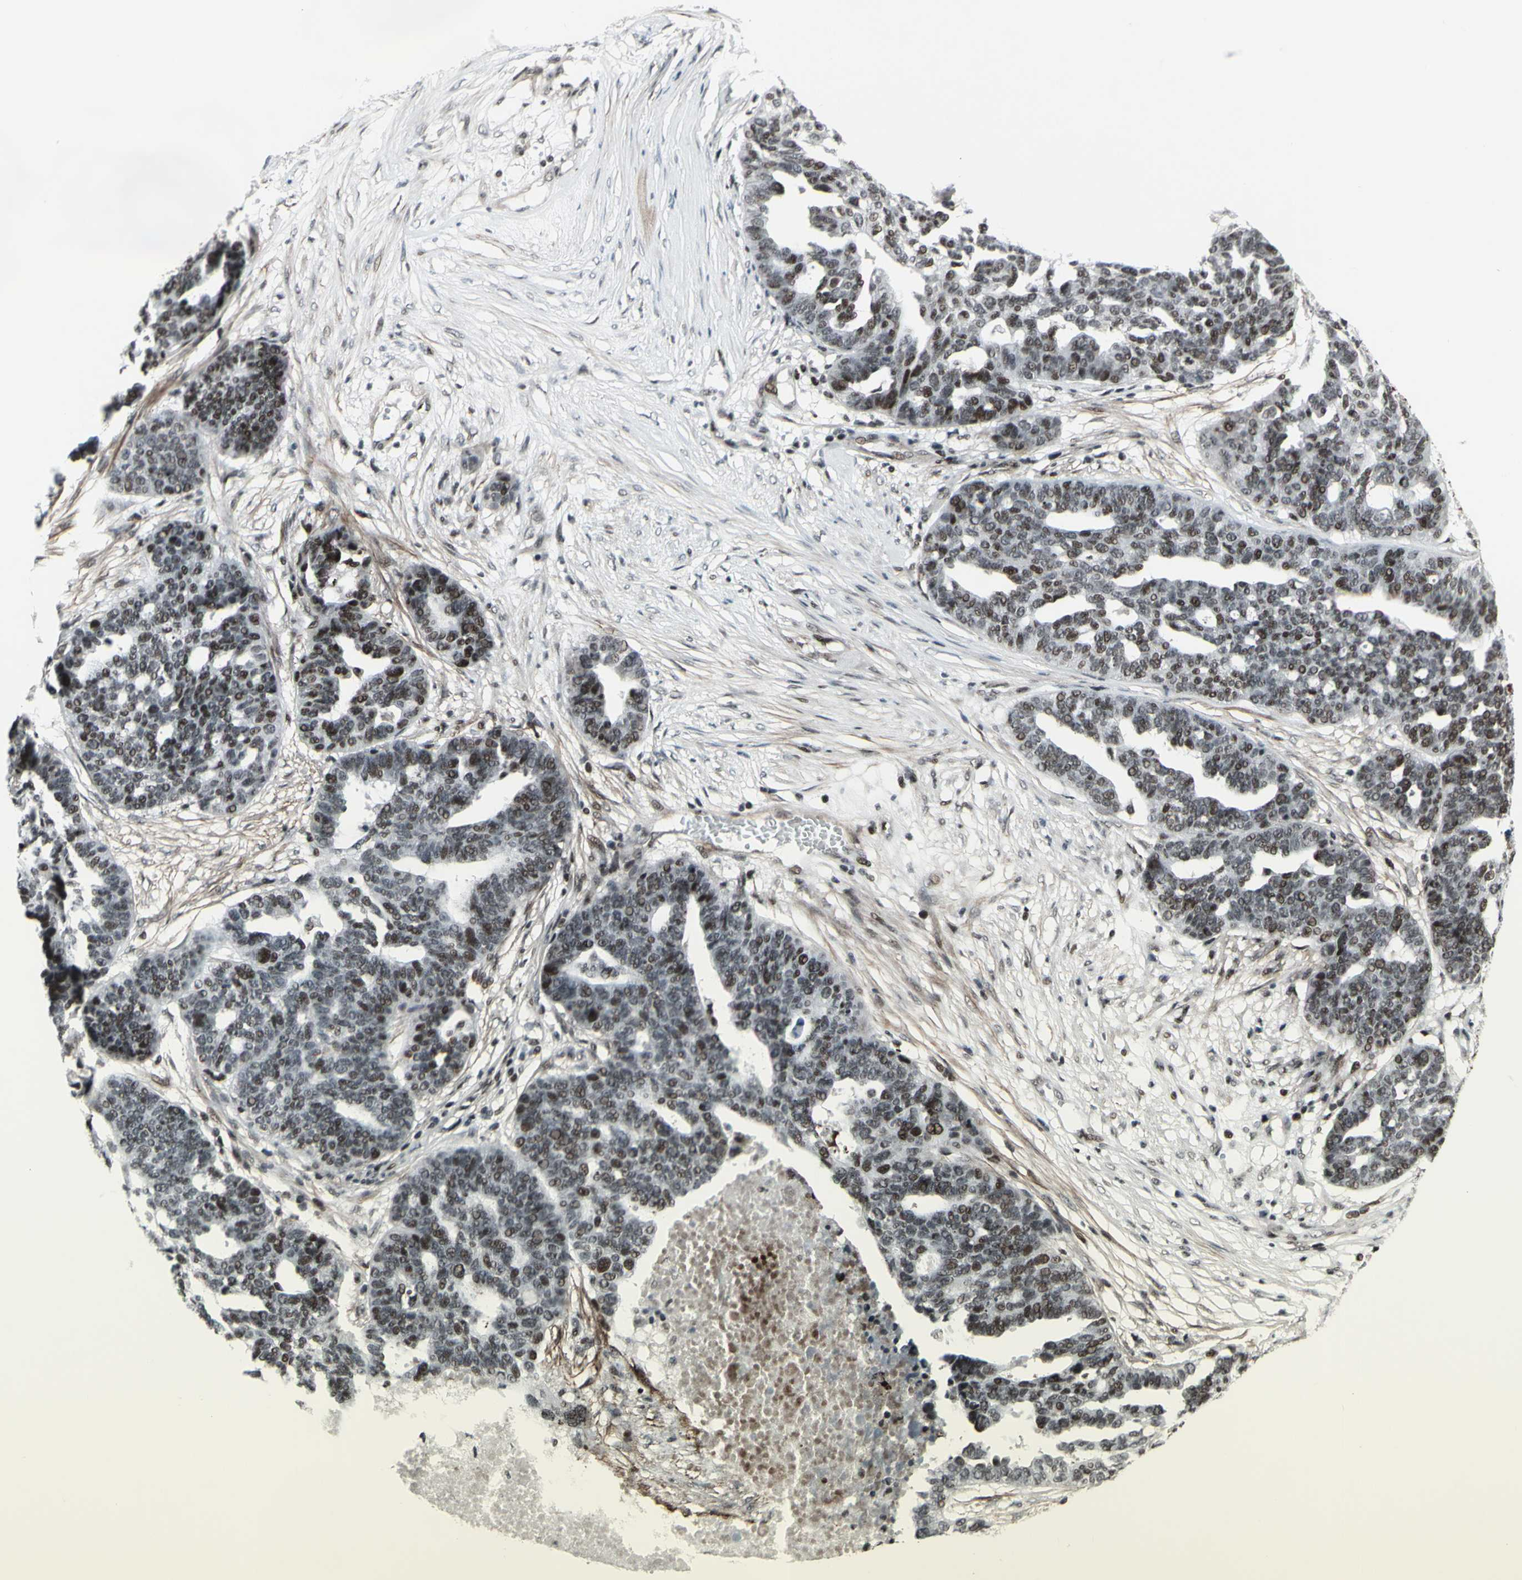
{"staining": {"intensity": "weak", "quantity": "25%-75%", "location": "nuclear"}, "tissue": "ovarian cancer", "cell_type": "Tumor cells", "image_type": "cancer", "snomed": [{"axis": "morphology", "description": "Cystadenocarcinoma, serous, NOS"}, {"axis": "topography", "description": "Ovary"}], "caption": "Protein staining reveals weak nuclear expression in approximately 25%-75% of tumor cells in serous cystadenocarcinoma (ovarian). (Stains: DAB in brown, nuclei in blue, Microscopy: brightfield microscopy at high magnification).", "gene": "SUPT6H", "patient": {"sex": "female", "age": 59}}